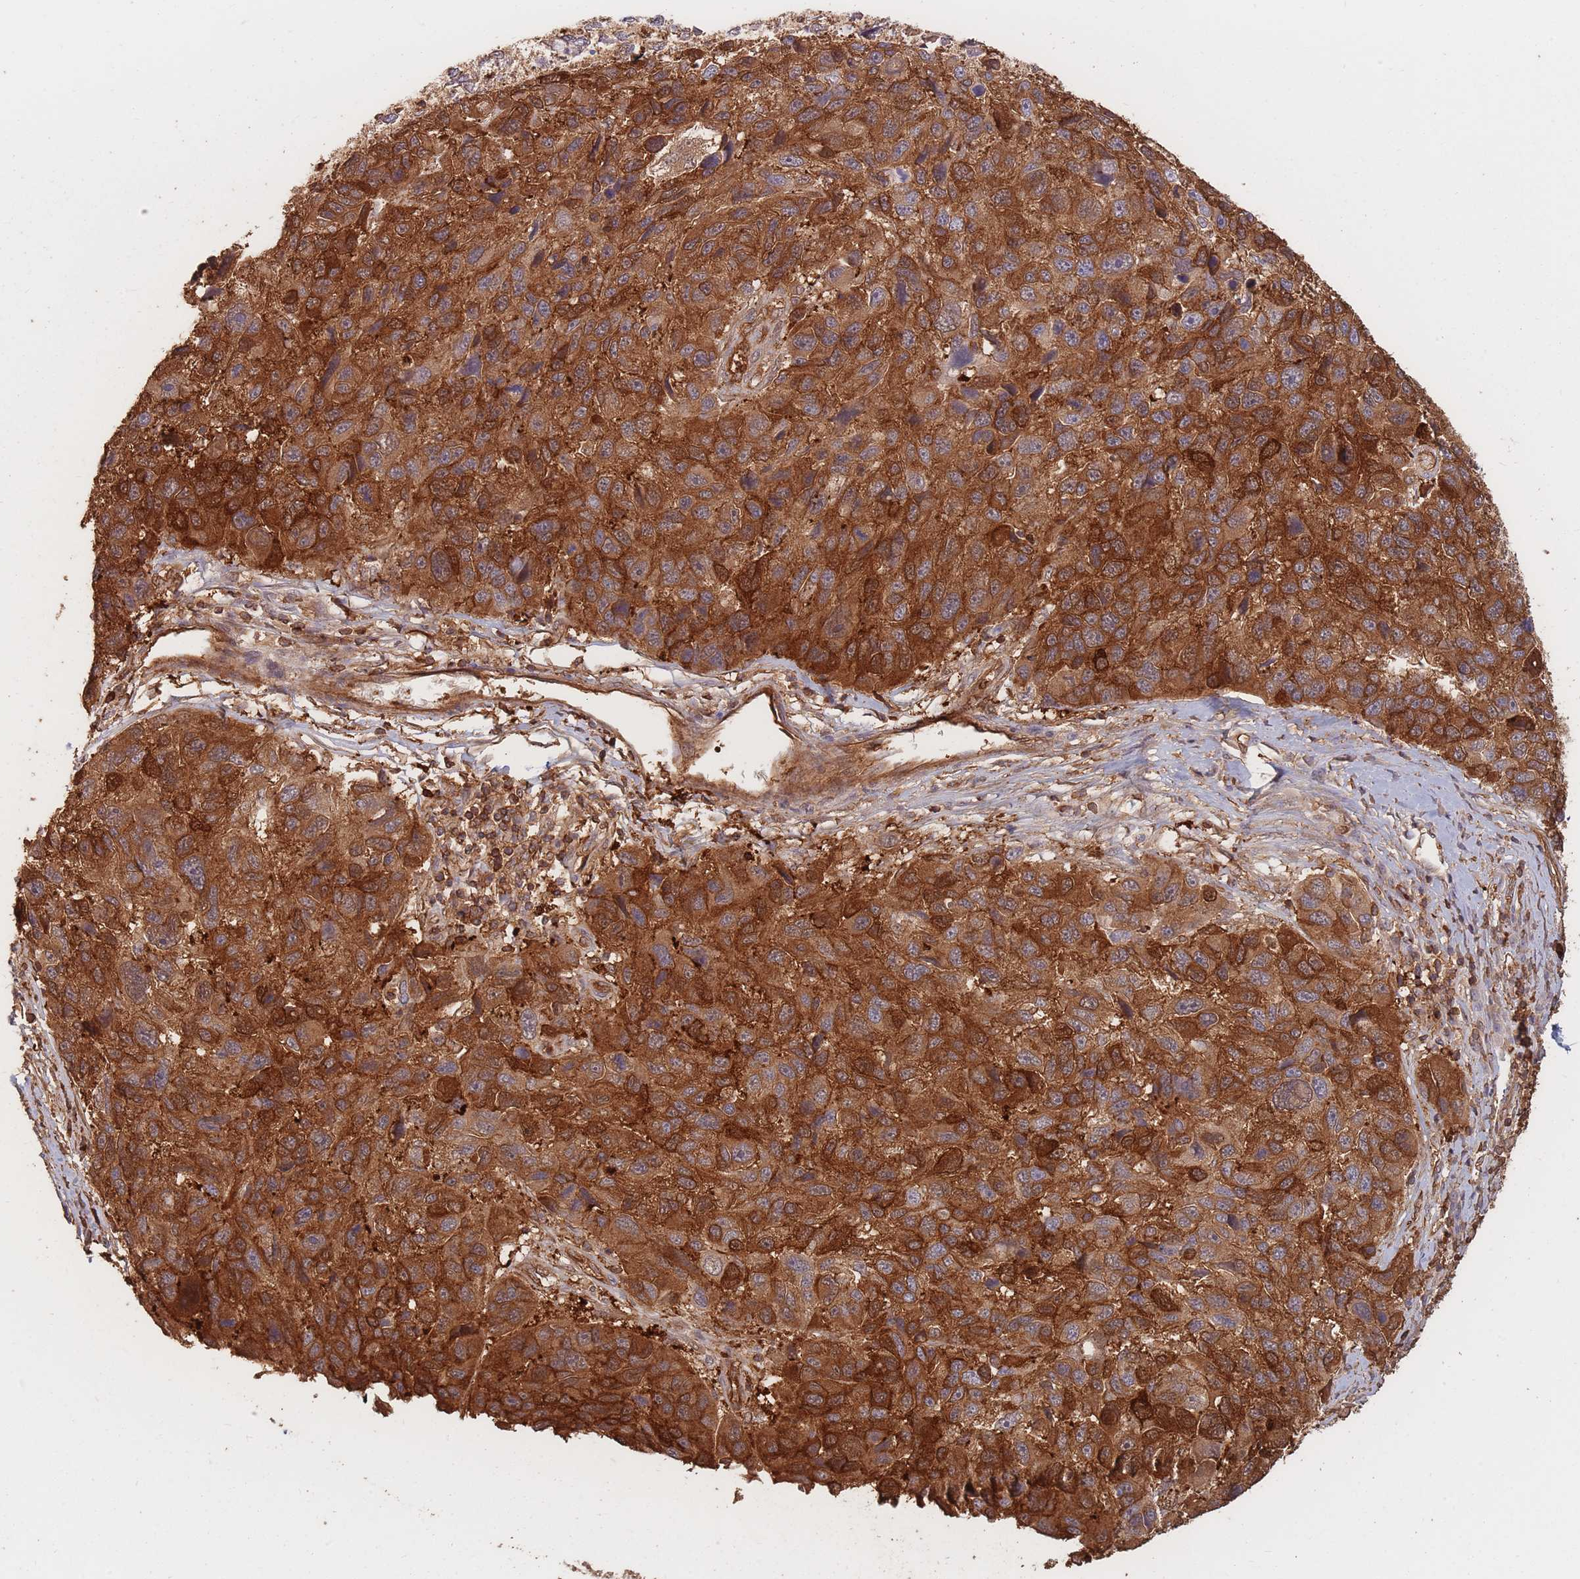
{"staining": {"intensity": "strong", "quantity": ">75%", "location": "cytoplasmic/membranous"}, "tissue": "melanoma", "cell_type": "Tumor cells", "image_type": "cancer", "snomed": [{"axis": "morphology", "description": "Malignant melanoma, NOS"}, {"axis": "topography", "description": "Skin"}], "caption": "Malignant melanoma stained with a protein marker shows strong staining in tumor cells.", "gene": "PLS3", "patient": {"sex": "male", "age": 53}}